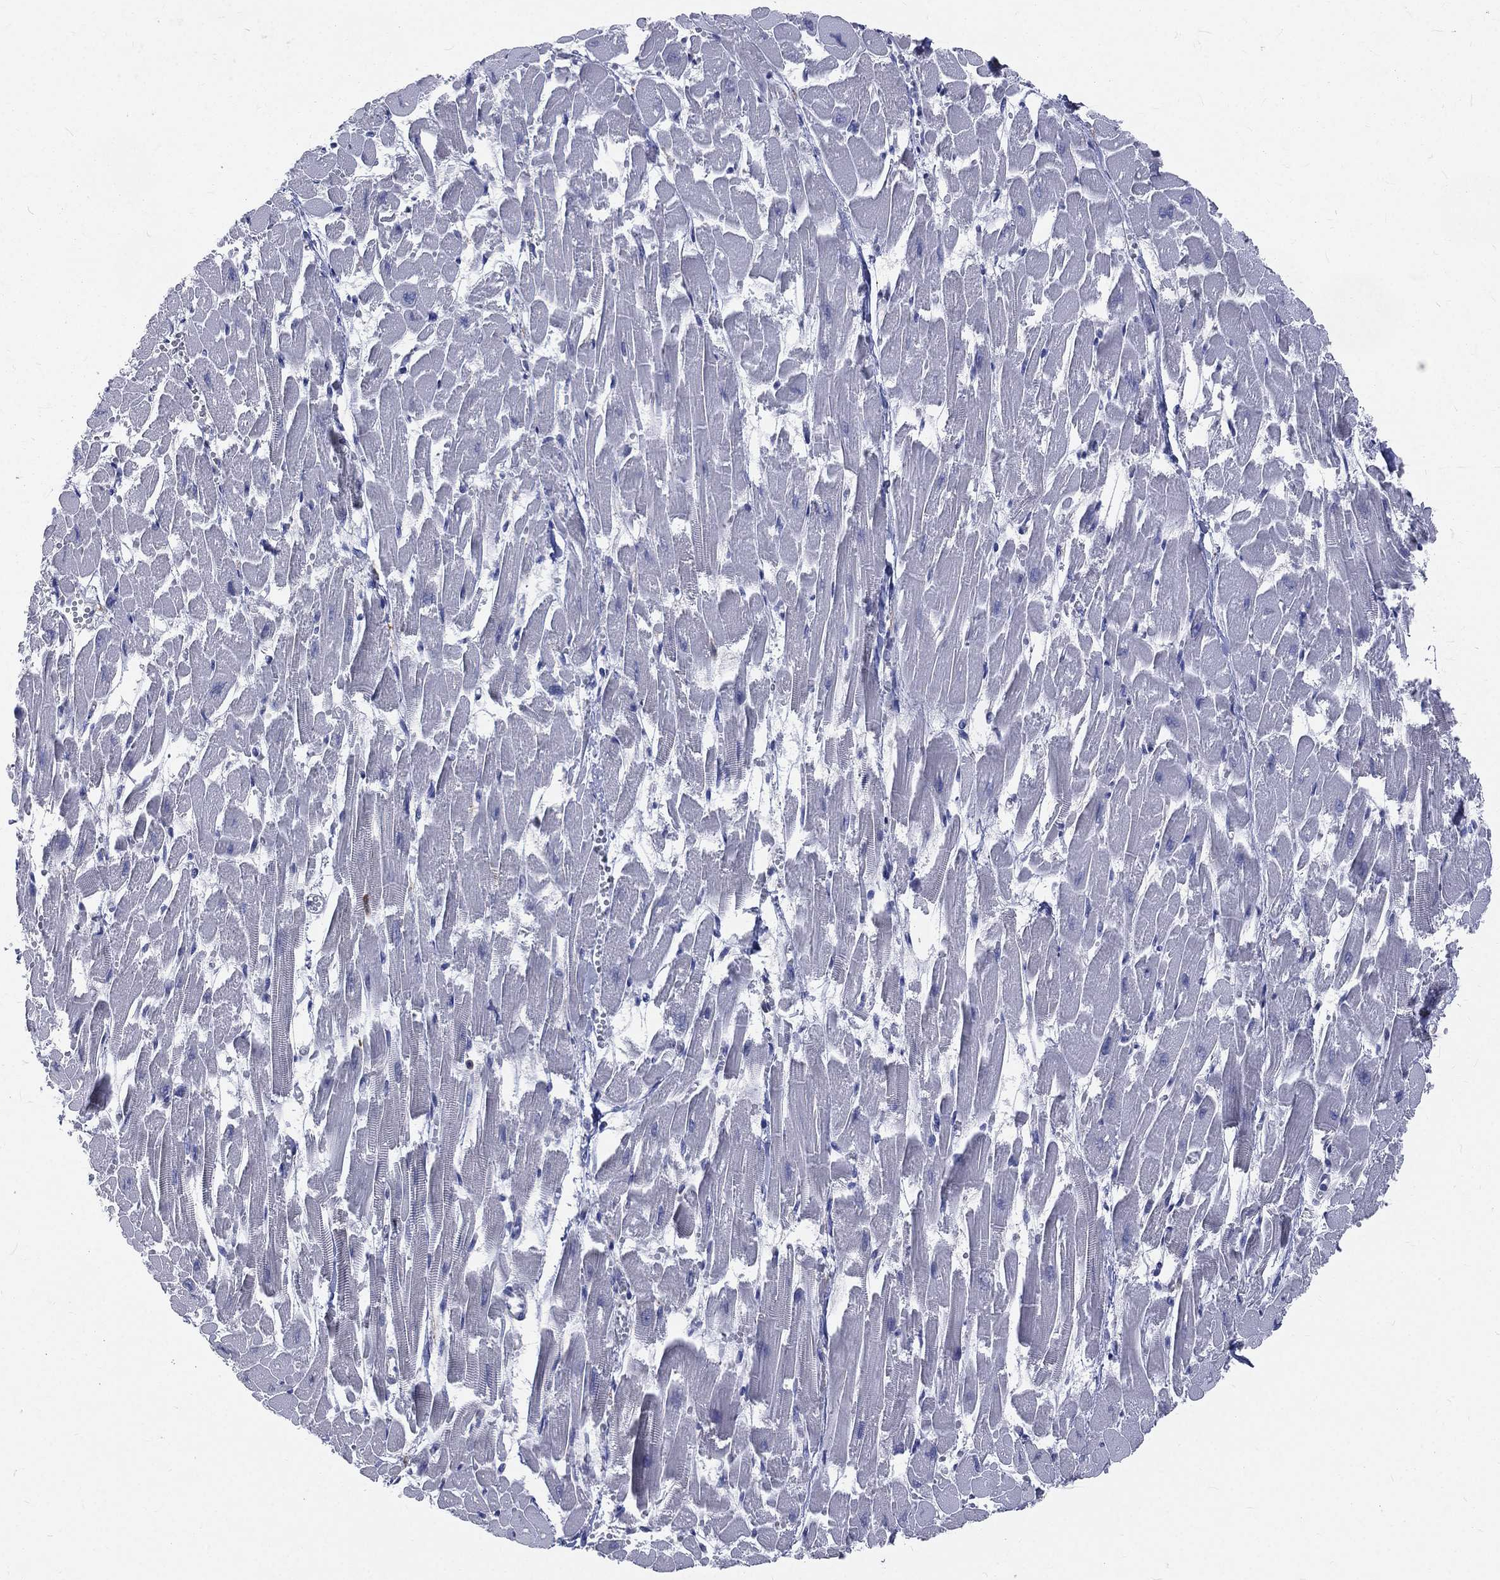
{"staining": {"intensity": "negative", "quantity": "none", "location": "none"}, "tissue": "heart muscle", "cell_type": "Cardiomyocytes", "image_type": "normal", "snomed": [{"axis": "morphology", "description": "Normal tissue, NOS"}, {"axis": "topography", "description": "Heart"}], "caption": "A histopathology image of heart muscle stained for a protein displays no brown staining in cardiomyocytes. (DAB IHC, high magnification).", "gene": "BASP1", "patient": {"sex": "female", "age": 52}}